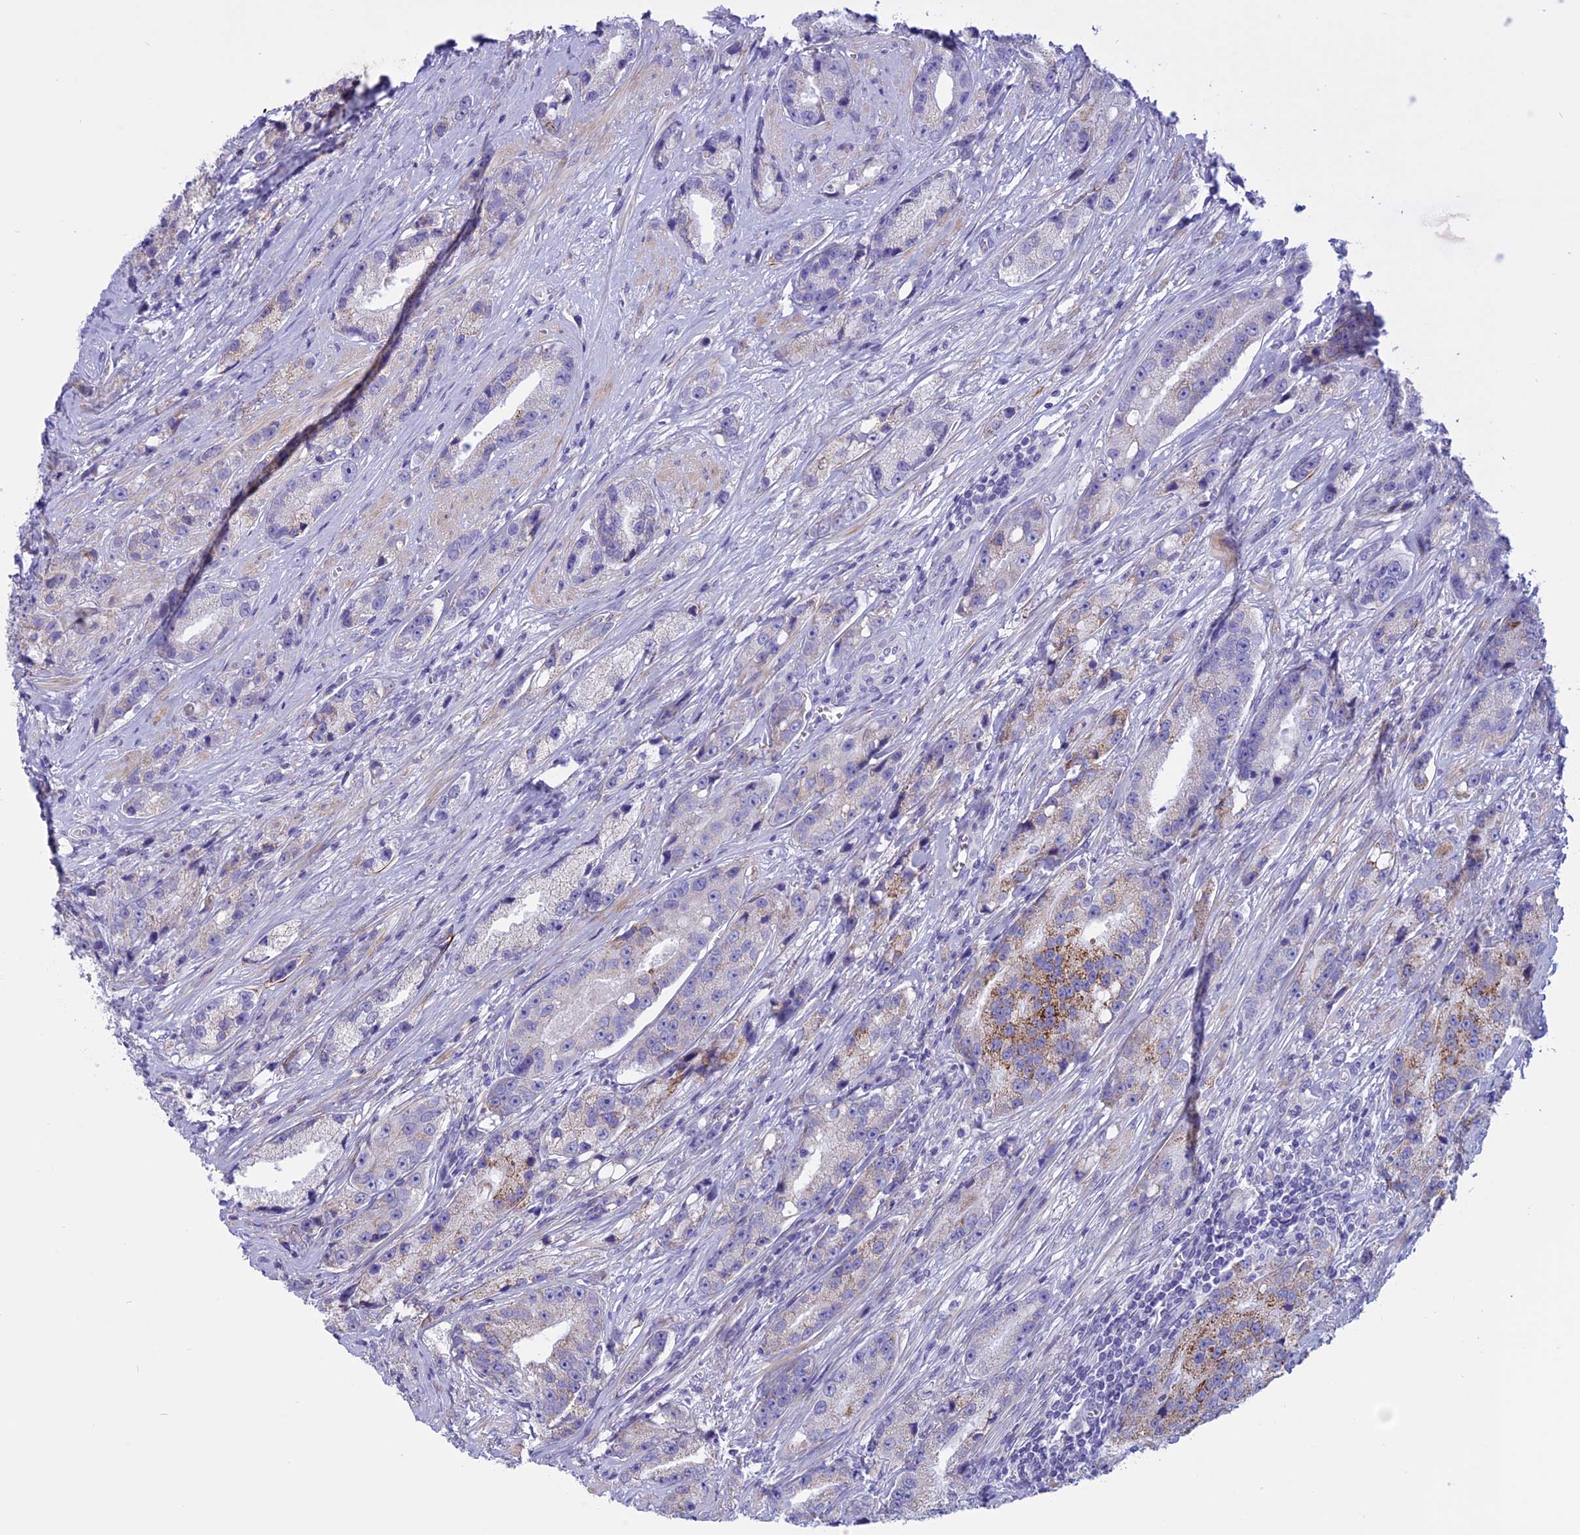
{"staining": {"intensity": "moderate", "quantity": "<25%", "location": "cytoplasmic/membranous"}, "tissue": "prostate cancer", "cell_type": "Tumor cells", "image_type": "cancer", "snomed": [{"axis": "morphology", "description": "Adenocarcinoma, High grade"}, {"axis": "topography", "description": "Prostate"}], "caption": "The photomicrograph reveals a brown stain indicating the presence of a protein in the cytoplasmic/membranous of tumor cells in prostate cancer (high-grade adenocarcinoma).", "gene": "SPHKAP", "patient": {"sex": "male", "age": 74}}